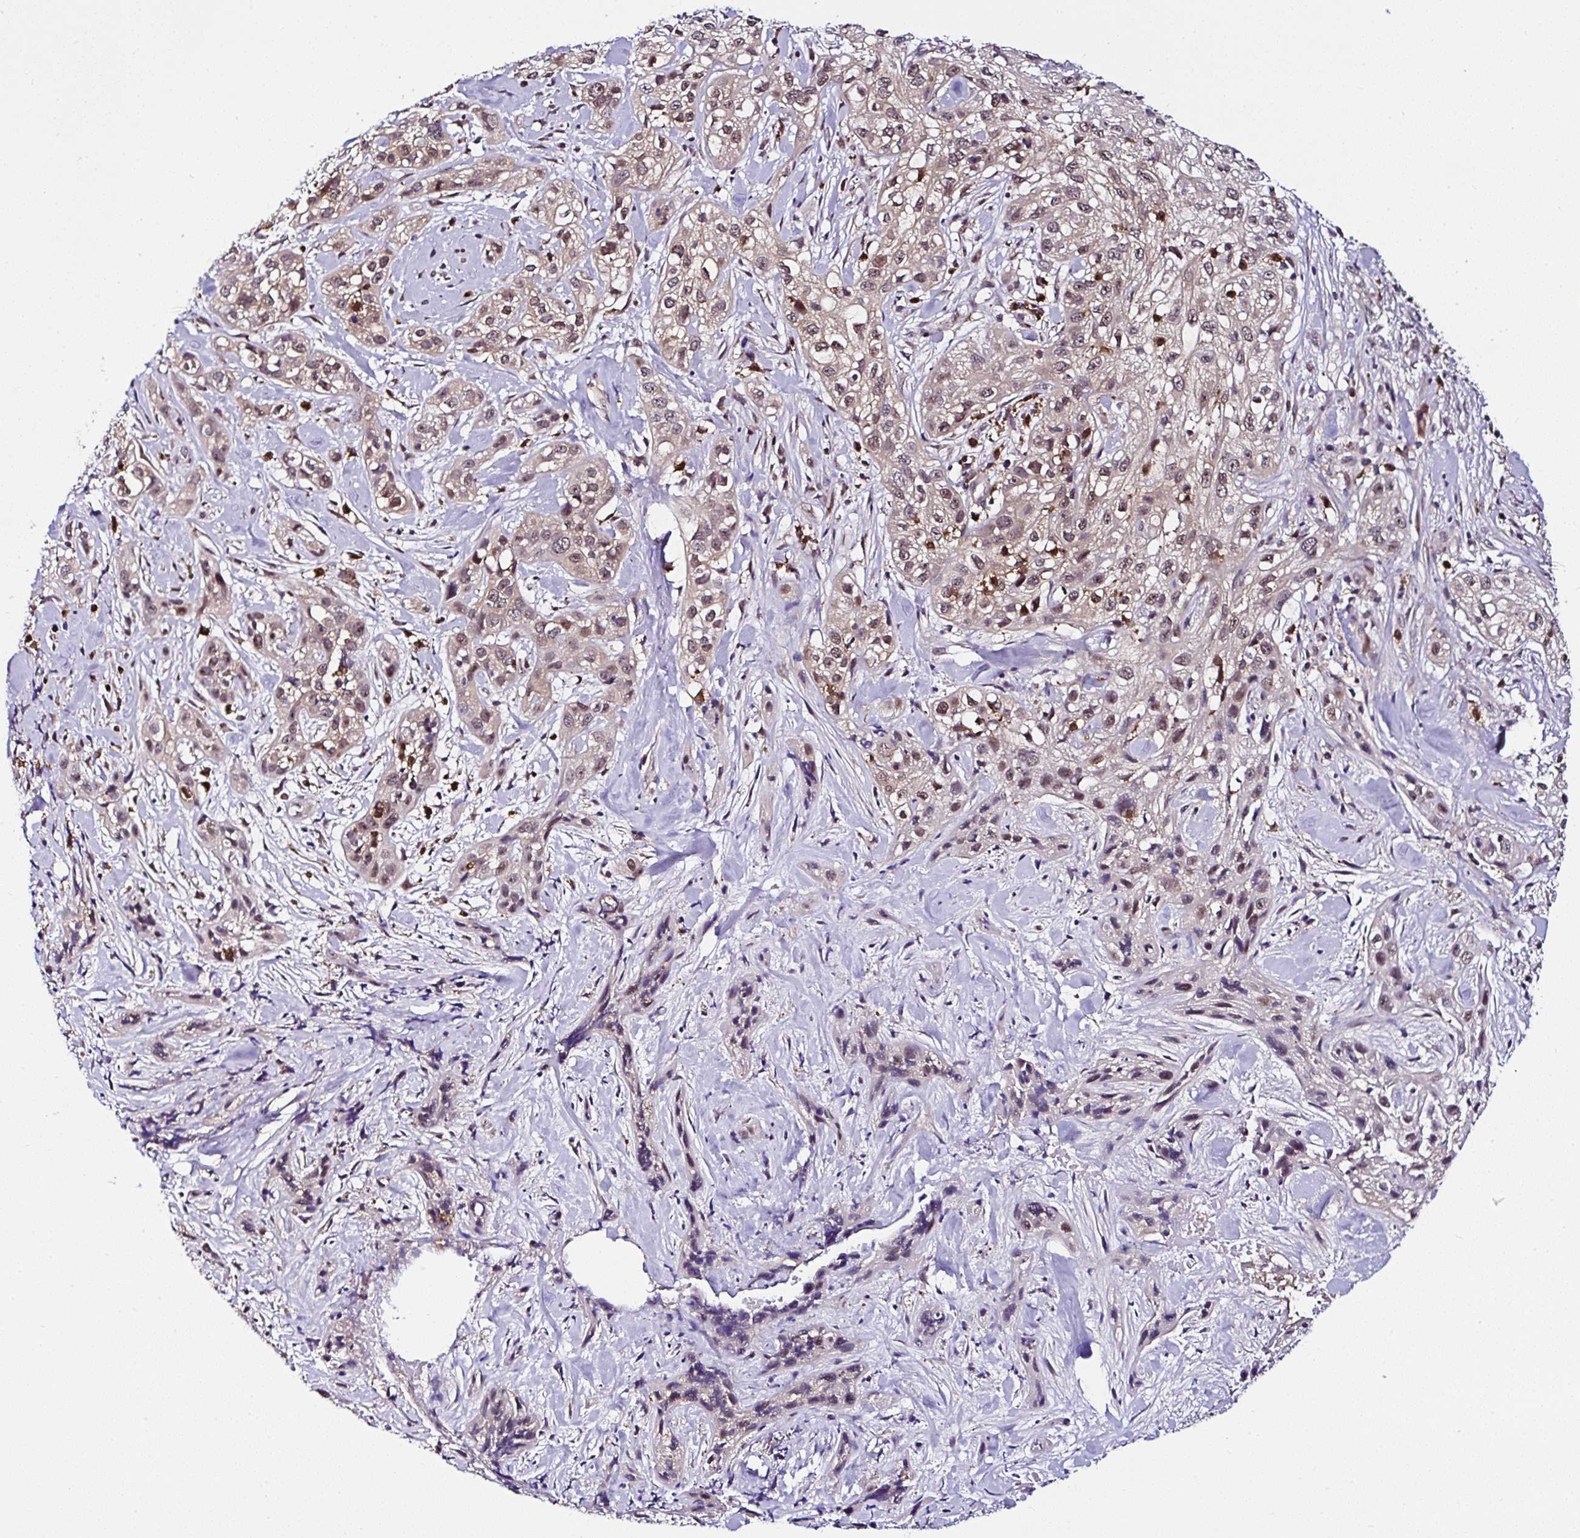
{"staining": {"intensity": "weak", "quantity": ">75%", "location": "nuclear"}, "tissue": "skin cancer", "cell_type": "Tumor cells", "image_type": "cancer", "snomed": [{"axis": "morphology", "description": "Squamous cell carcinoma, NOS"}, {"axis": "topography", "description": "Skin"}], "caption": "Protein expression analysis of skin squamous cell carcinoma reveals weak nuclear staining in about >75% of tumor cells. The protein is stained brown, and the nuclei are stained in blue (DAB IHC with brightfield microscopy, high magnification).", "gene": "PIN4", "patient": {"sex": "male", "age": 82}}